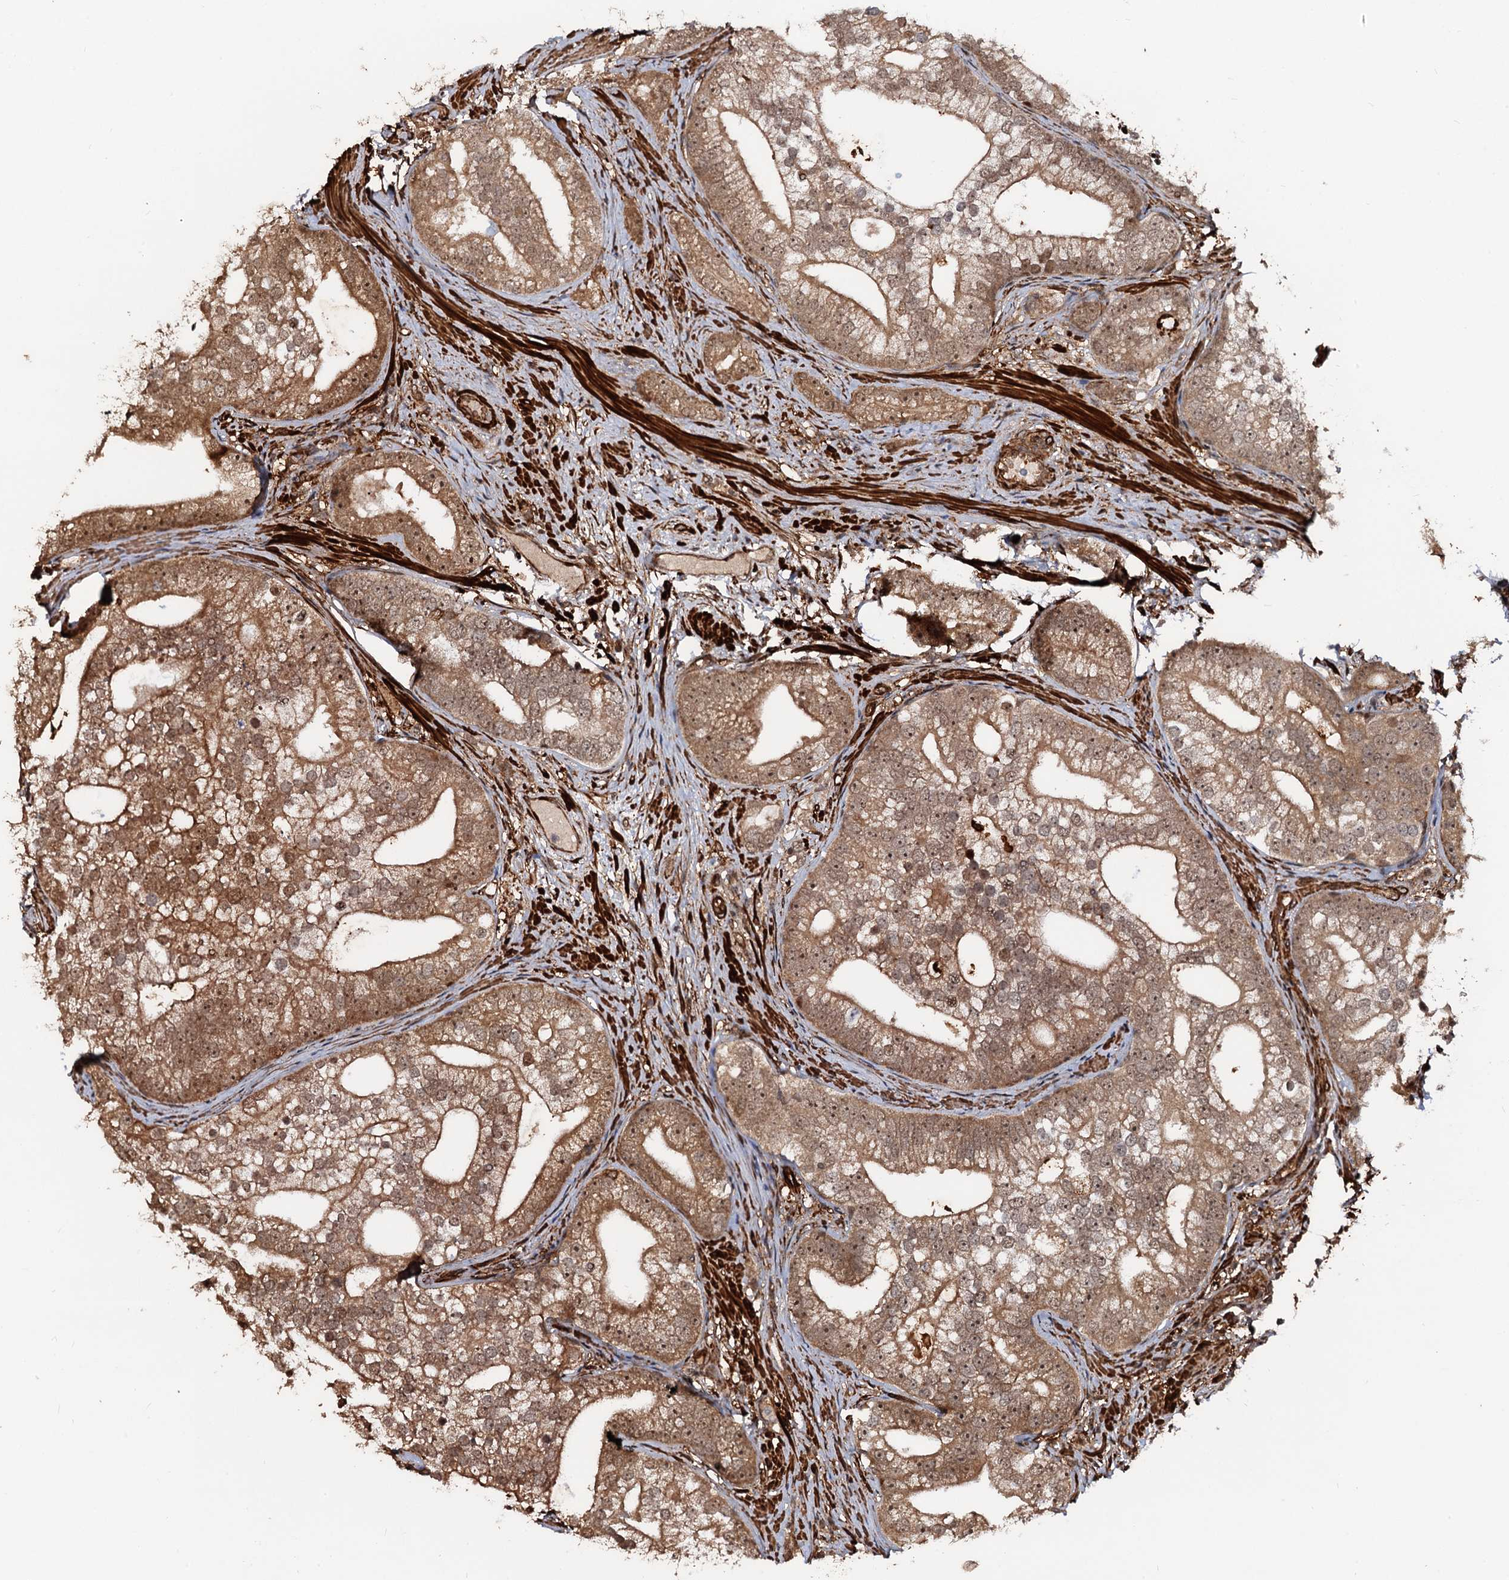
{"staining": {"intensity": "moderate", "quantity": ">75%", "location": "cytoplasmic/membranous,nuclear"}, "tissue": "prostate cancer", "cell_type": "Tumor cells", "image_type": "cancer", "snomed": [{"axis": "morphology", "description": "Adenocarcinoma, High grade"}, {"axis": "topography", "description": "Prostate"}], "caption": "Brown immunohistochemical staining in prostate cancer reveals moderate cytoplasmic/membranous and nuclear expression in about >75% of tumor cells.", "gene": "SNRNP25", "patient": {"sex": "male", "age": 75}}